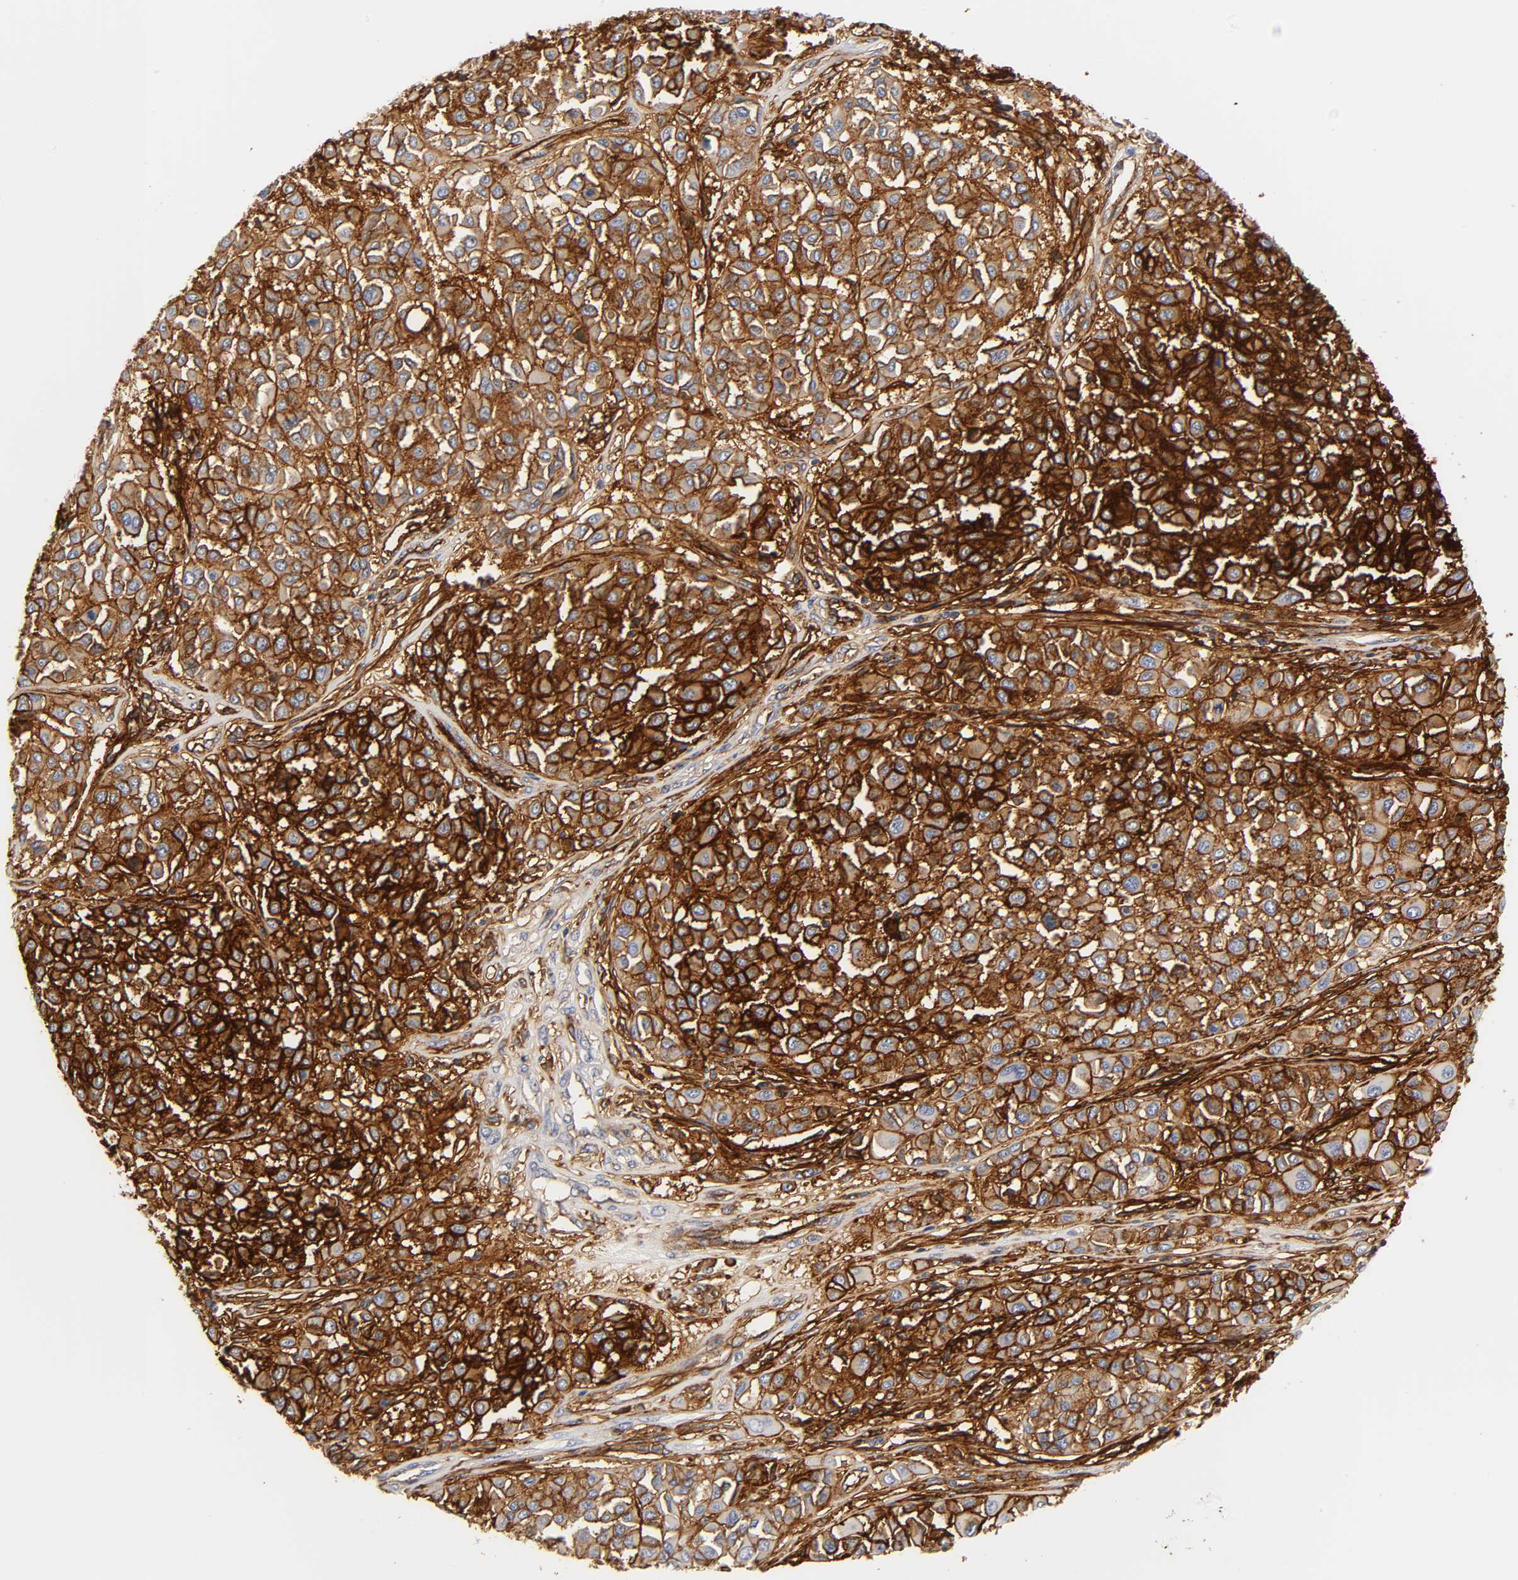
{"staining": {"intensity": "strong", "quantity": ">75%", "location": "cytoplasmic/membranous"}, "tissue": "melanoma", "cell_type": "Tumor cells", "image_type": "cancer", "snomed": [{"axis": "morphology", "description": "Malignant melanoma, Metastatic site"}, {"axis": "topography", "description": "Soft tissue"}], "caption": "A histopathology image of human melanoma stained for a protein displays strong cytoplasmic/membranous brown staining in tumor cells.", "gene": "ICAM1", "patient": {"sex": "male", "age": 41}}